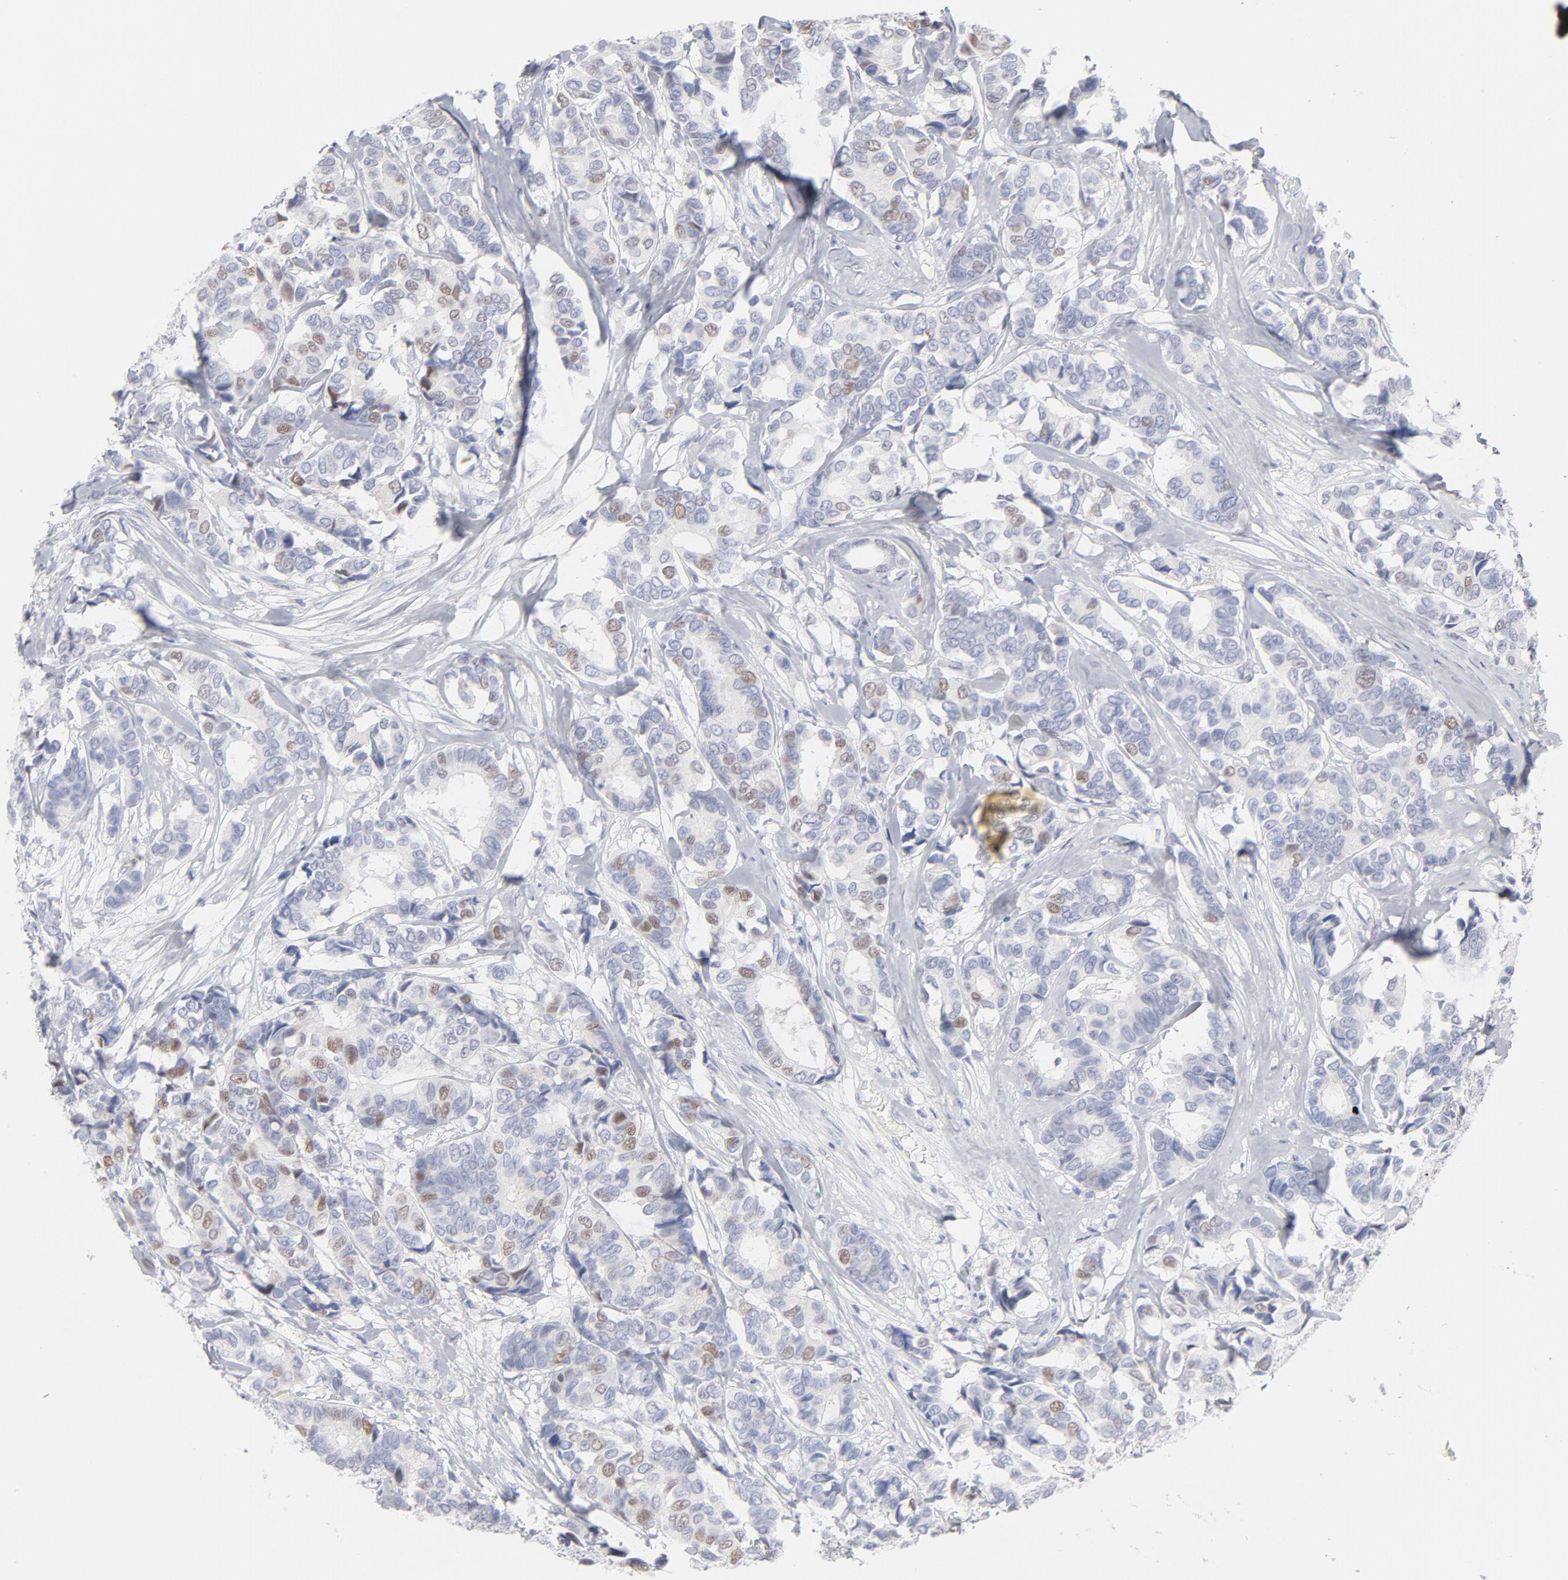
{"staining": {"intensity": "weak", "quantity": "<25%", "location": "nuclear"}, "tissue": "breast cancer", "cell_type": "Tumor cells", "image_type": "cancer", "snomed": [{"axis": "morphology", "description": "Duct carcinoma"}, {"axis": "topography", "description": "Breast"}], "caption": "The micrograph displays no staining of tumor cells in breast cancer.", "gene": "MCM7", "patient": {"sex": "female", "age": 87}}